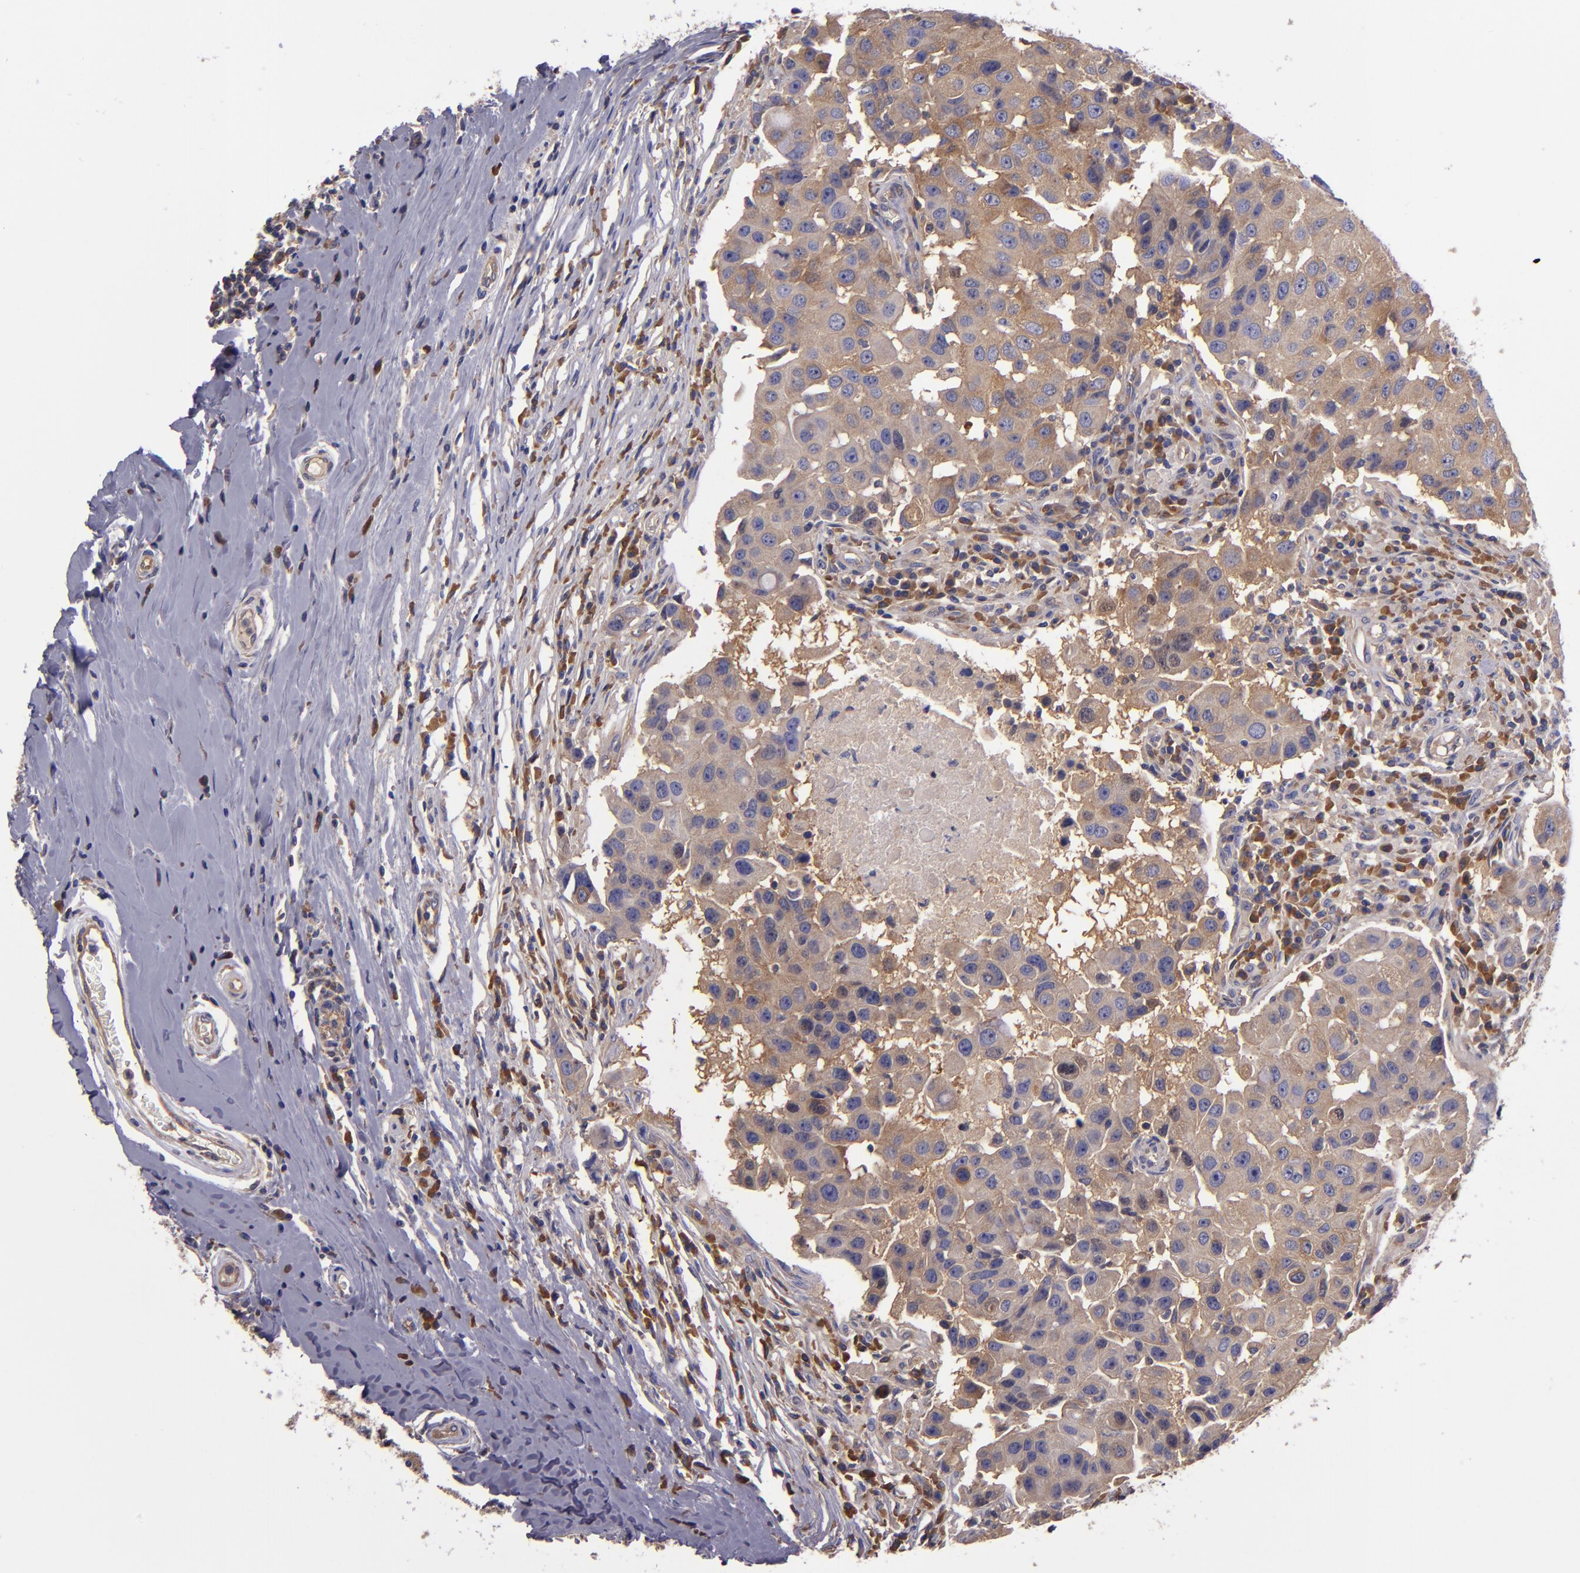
{"staining": {"intensity": "weak", "quantity": ">75%", "location": "cytoplasmic/membranous"}, "tissue": "breast cancer", "cell_type": "Tumor cells", "image_type": "cancer", "snomed": [{"axis": "morphology", "description": "Duct carcinoma"}, {"axis": "topography", "description": "Breast"}], "caption": "Protein staining of breast intraductal carcinoma tissue exhibits weak cytoplasmic/membranous expression in approximately >75% of tumor cells. (IHC, brightfield microscopy, high magnification).", "gene": "CARS1", "patient": {"sex": "female", "age": 27}}